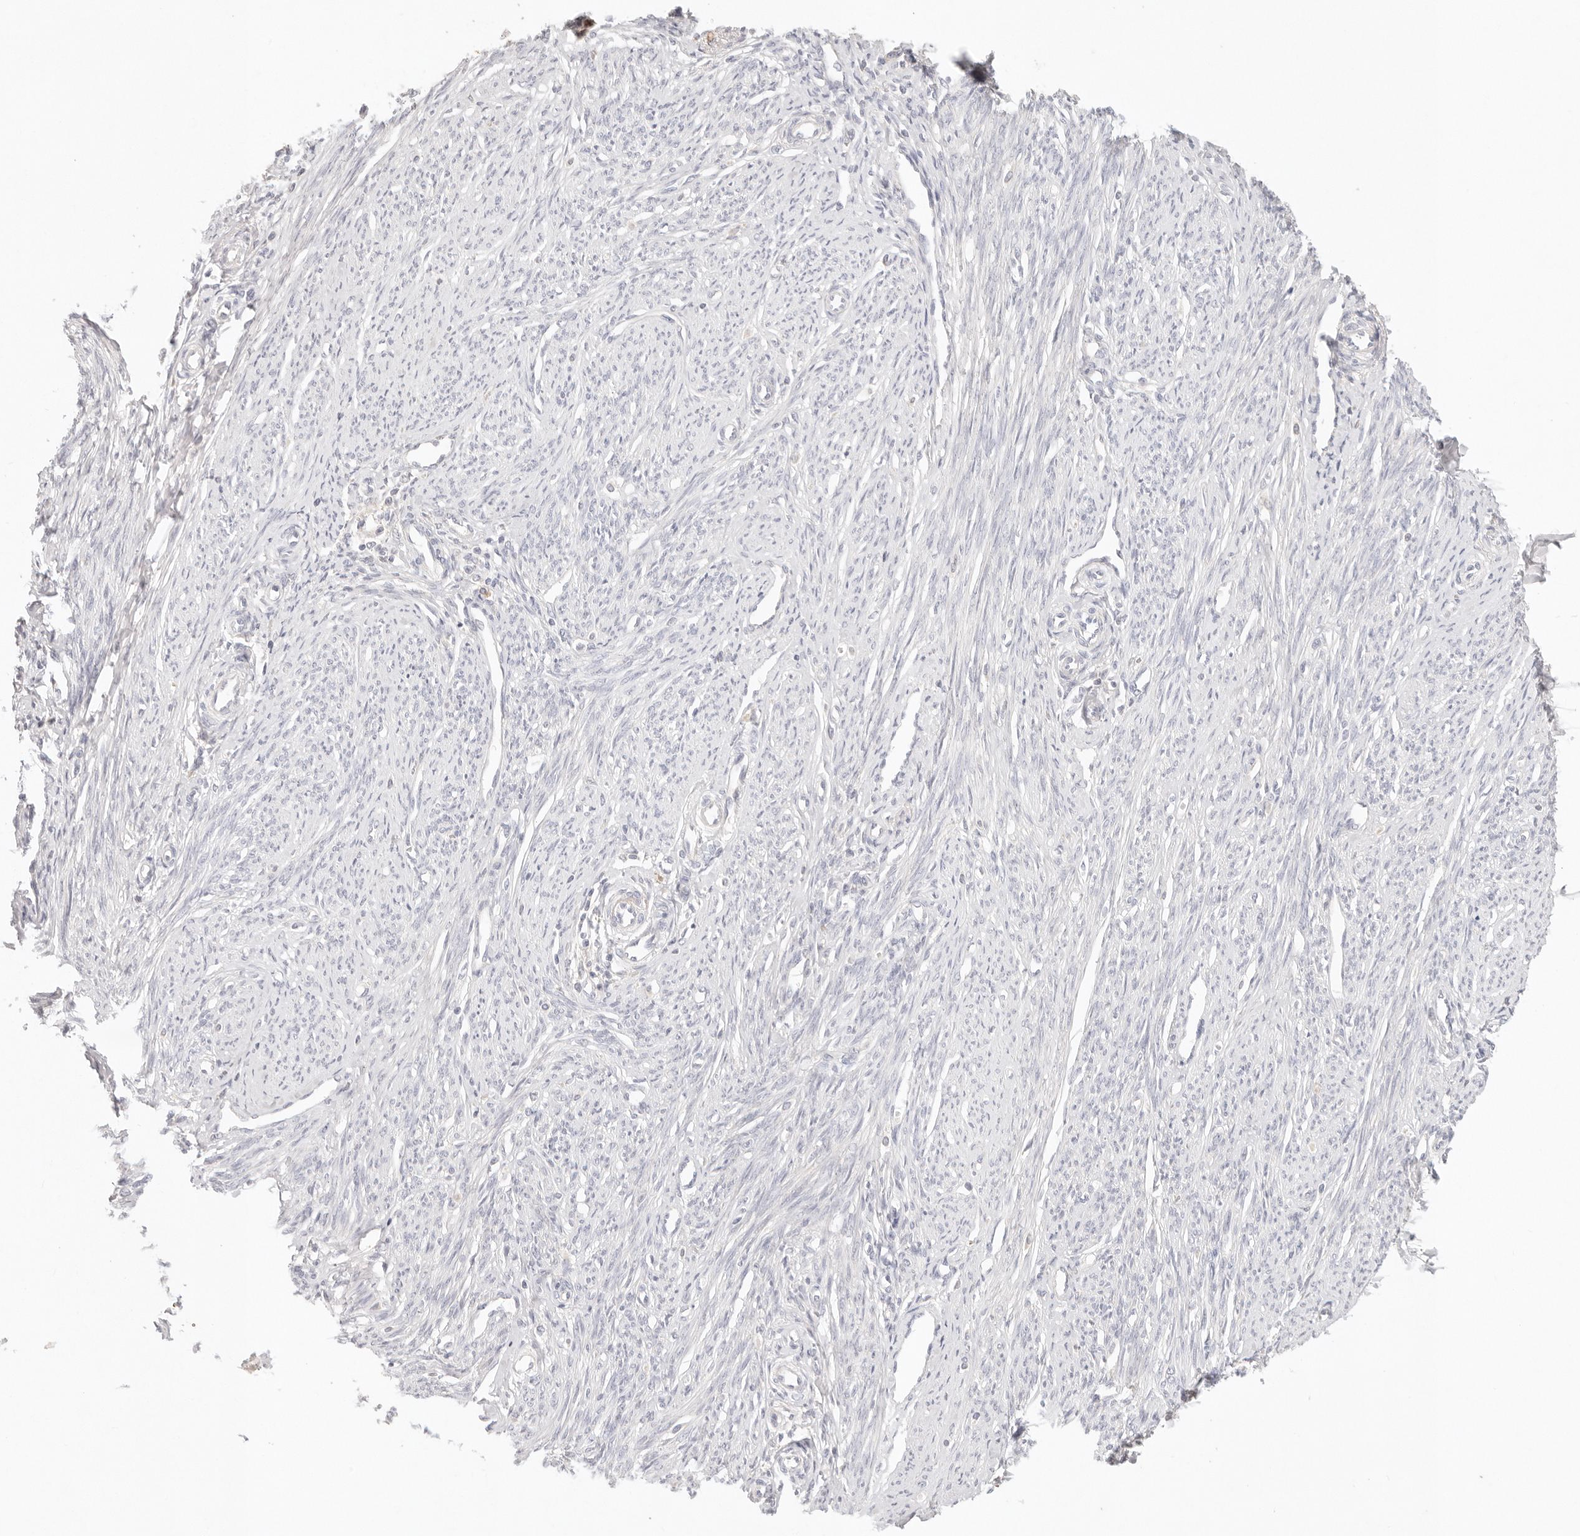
{"staining": {"intensity": "negative", "quantity": "none", "location": "none"}, "tissue": "endometrium", "cell_type": "Cells in endometrial stroma", "image_type": "normal", "snomed": [{"axis": "morphology", "description": "Normal tissue, NOS"}, {"axis": "topography", "description": "Endometrium"}], "caption": "High power microscopy photomicrograph of an IHC histopathology image of benign endometrium, revealing no significant staining in cells in endometrial stroma. The staining is performed using DAB brown chromogen with nuclei counter-stained in using hematoxylin.", "gene": "SPHK1", "patient": {"sex": "female", "age": 56}}